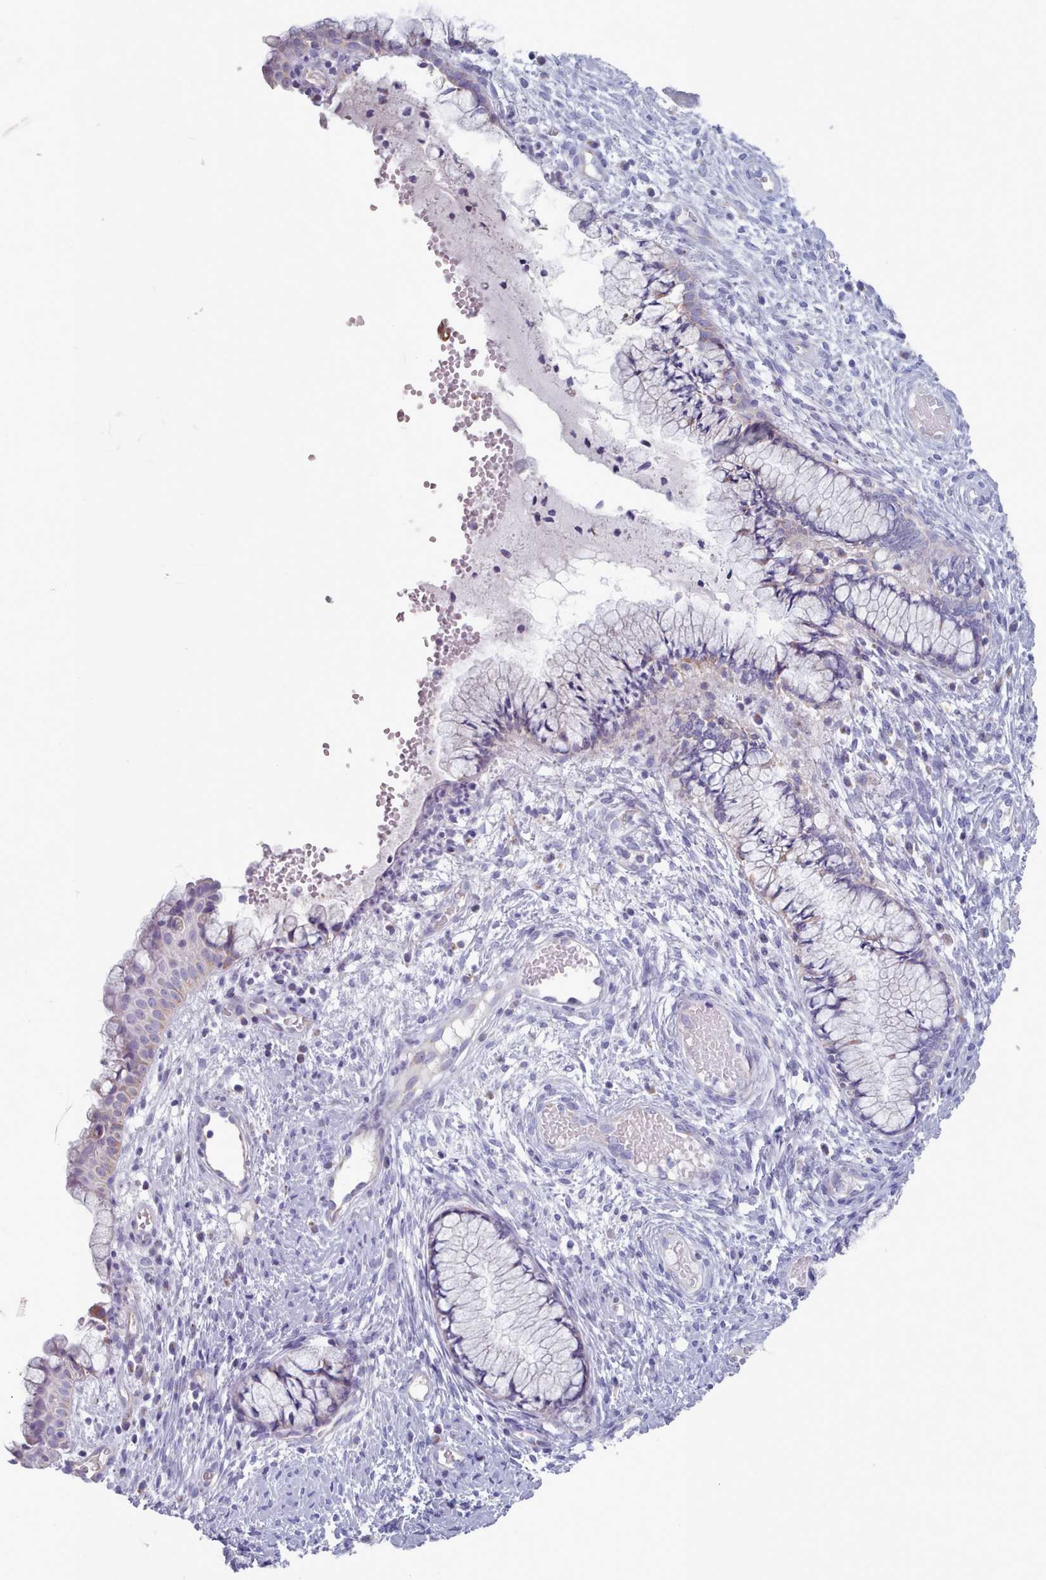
{"staining": {"intensity": "negative", "quantity": "none", "location": "none"}, "tissue": "cervix", "cell_type": "Glandular cells", "image_type": "normal", "snomed": [{"axis": "morphology", "description": "Normal tissue, NOS"}, {"axis": "topography", "description": "Cervix"}], "caption": "IHC image of normal cervix stained for a protein (brown), which shows no expression in glandular cells.", "gene": "HAO1", "patient": {"sex": "female", "age": 42}}